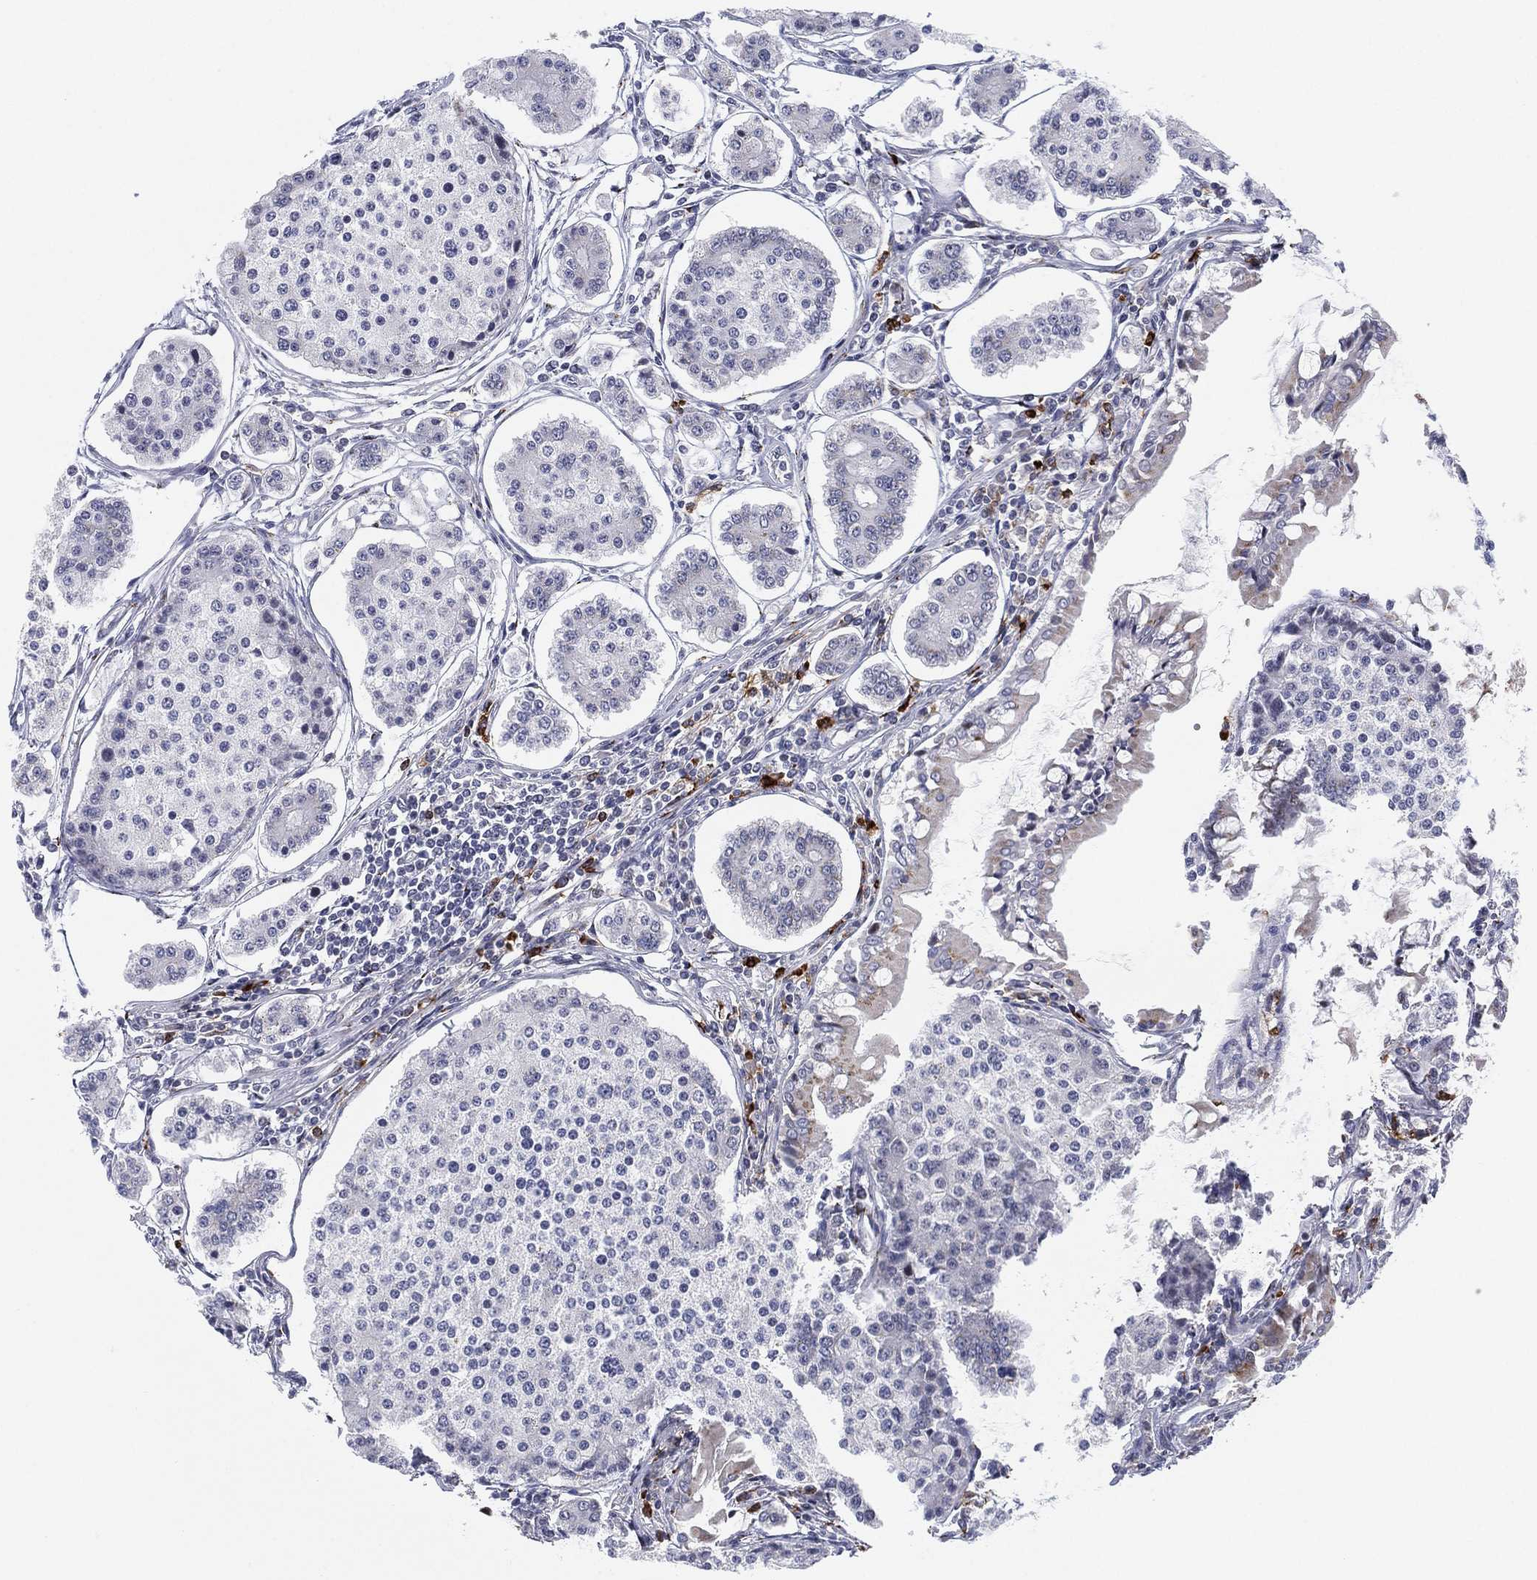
{"staining": {"intensity": "negative", "quantity": "none", "location": "none"}, "tissue": "carcinoid", "cell_type": "Tumor cells", "image_type": "cancer", "snomed": [{"axis": "morphology", "description": "Carcinoid, malignant, NOS"}, {"axis": "topography", "description": "Small intestine"}], "caption": "DAB (3,3'-diaminobenzidine) immunohistochemical staining of carcinoid displays no significant positivity in tumor cells.", "gene": "CD177", "patient": {"sex": "female", "age": 65}}